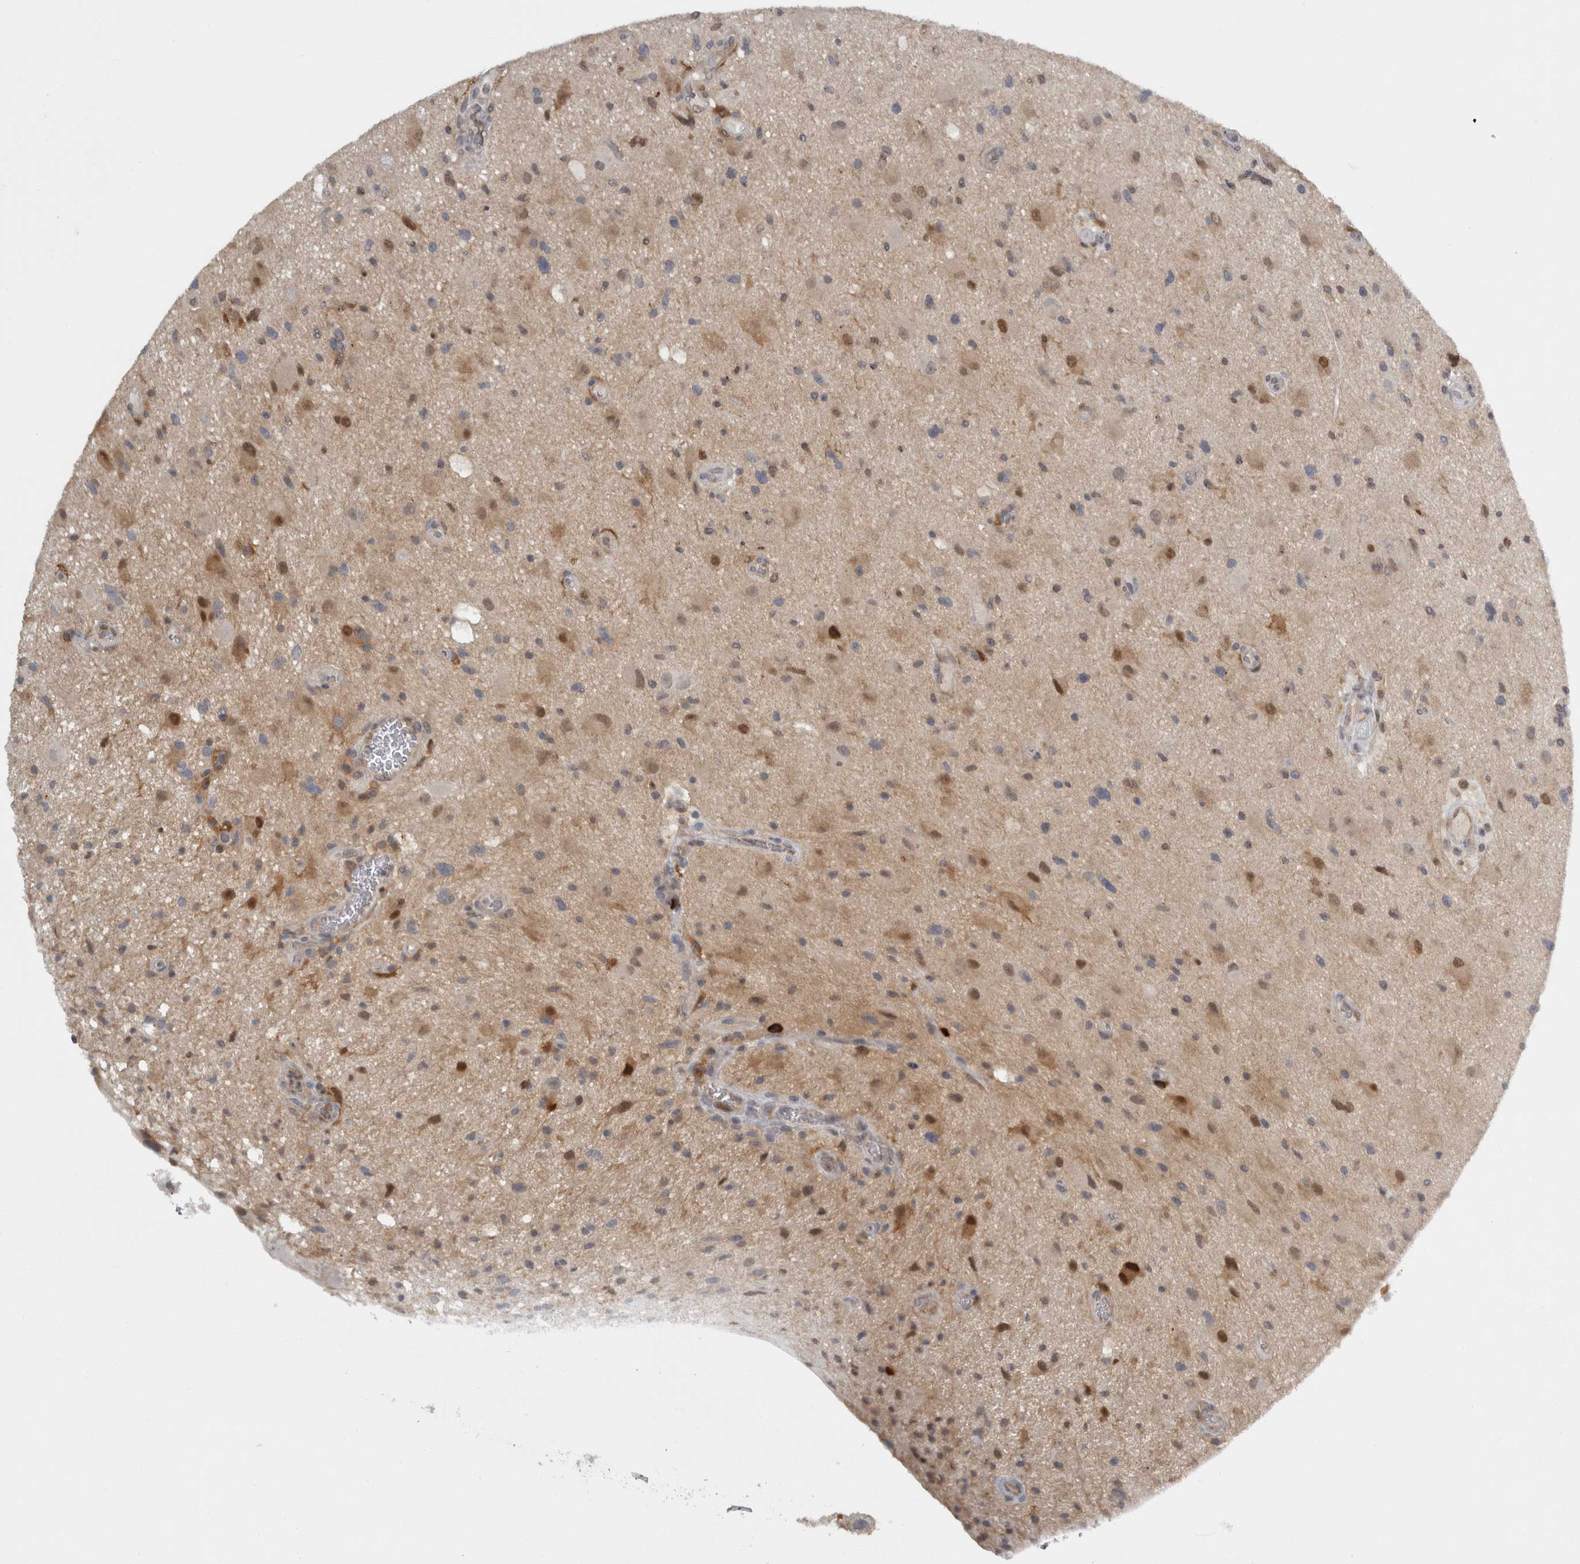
{"staining": {"intensity": "strong", "quantity": "<25%", "location": "nuclear"}, "tissue": "glioma", "cell_type": "Tumor cells", "image_type": "cancer", "snomed": [{"axis": "morphology", "description": "Glioma, malignant, High grade"}, {"axis": "topography", "description": "Brain"}], "caption": "The photomicrograph demonstrates staining of glioma, revealing strong nuclear protein positivity (brown color) within tumor cells.", "gene": "SLCO5A1", "patient": {"sex": "male", "age": 33}}